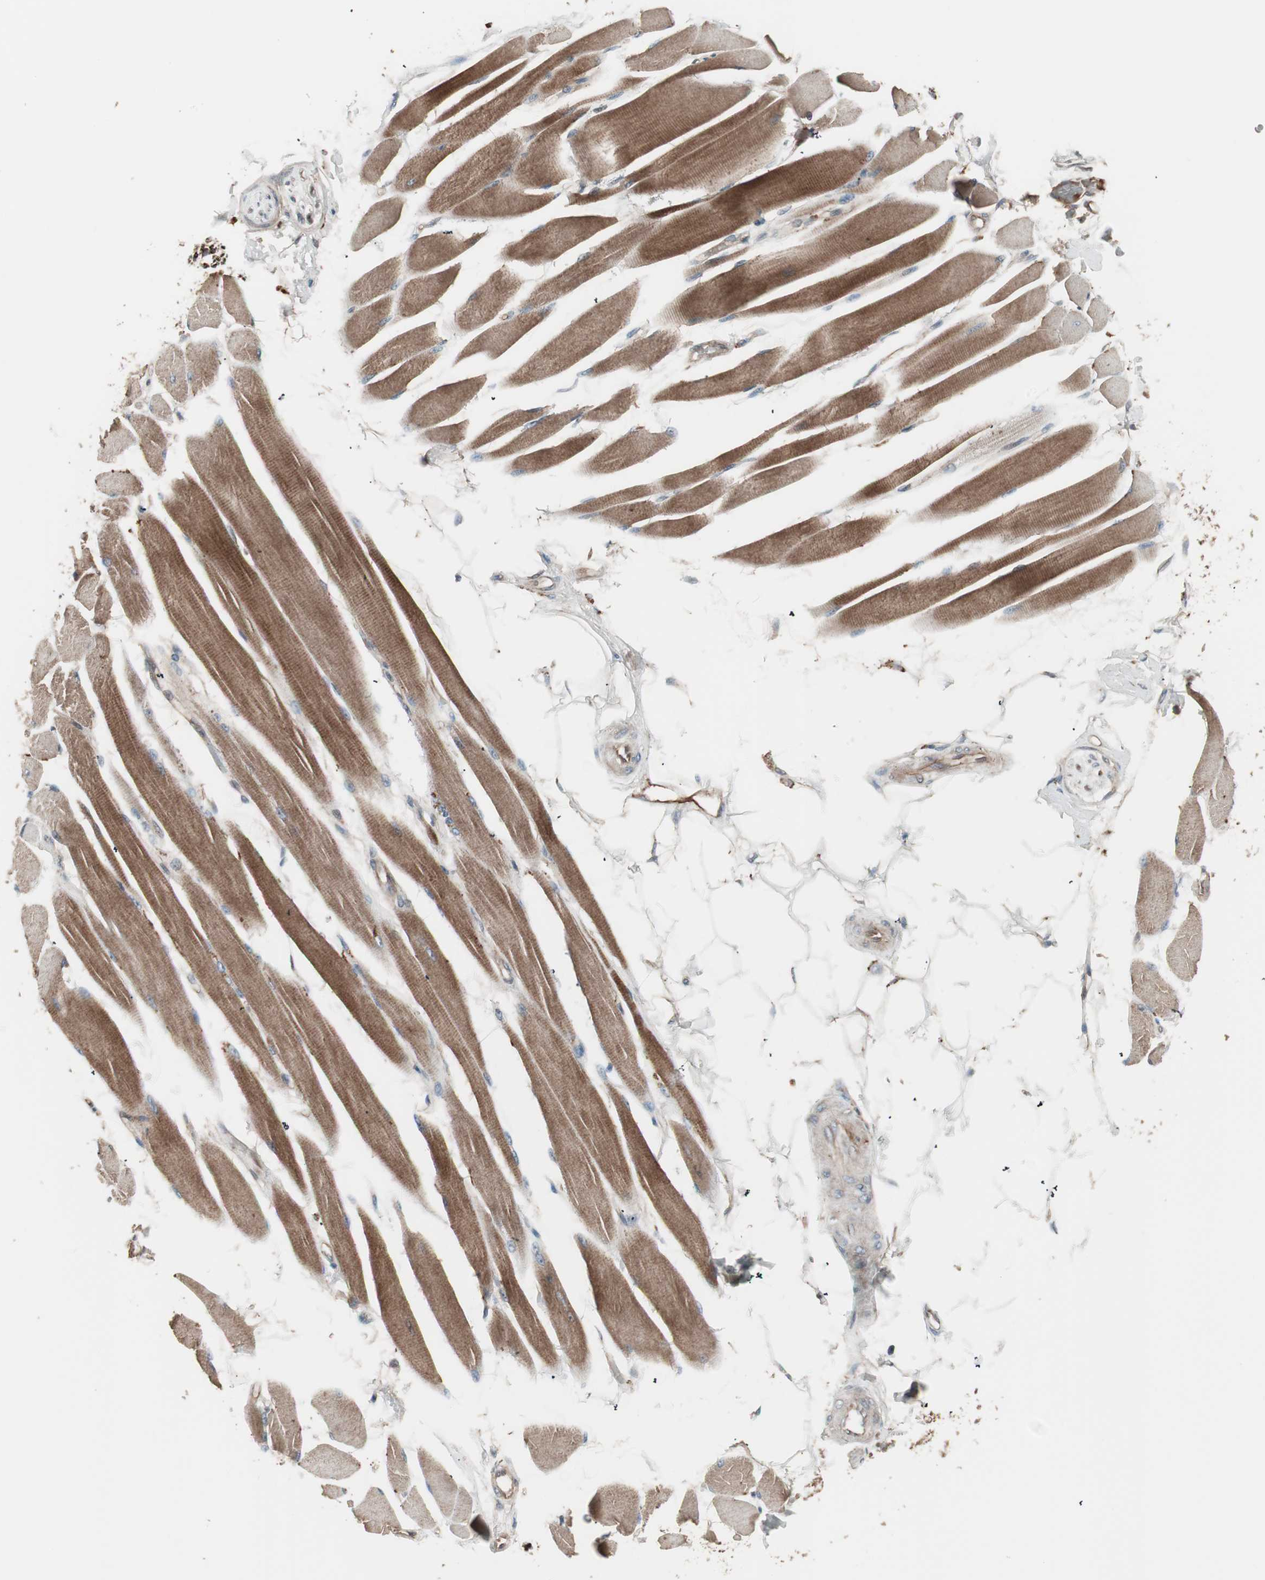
{"staining": {"intensity": "strong", "quantity": ">75%", "location": "cytoplasmic/membranous"}, "tissue": "skeletal muscle", "cell_type": "Myocytes", "image_type": "normal", "snomed": [{"axis": "morphology", "description": "Normal tissue, NOS"}, {"axis": "topography", "description": "Skeletal muscle"}, {"axis": "topography", "description": "Peripheral nerve tissue"}], "caption": "IHC image of benign skeletal muscle stained for a protein (brown), which displays high levels of strong cytoplasmic/membranous positivity in about >75% of myocytes.", "gene": "TFPI", "patient": {"sex": "female", "age": 84}}